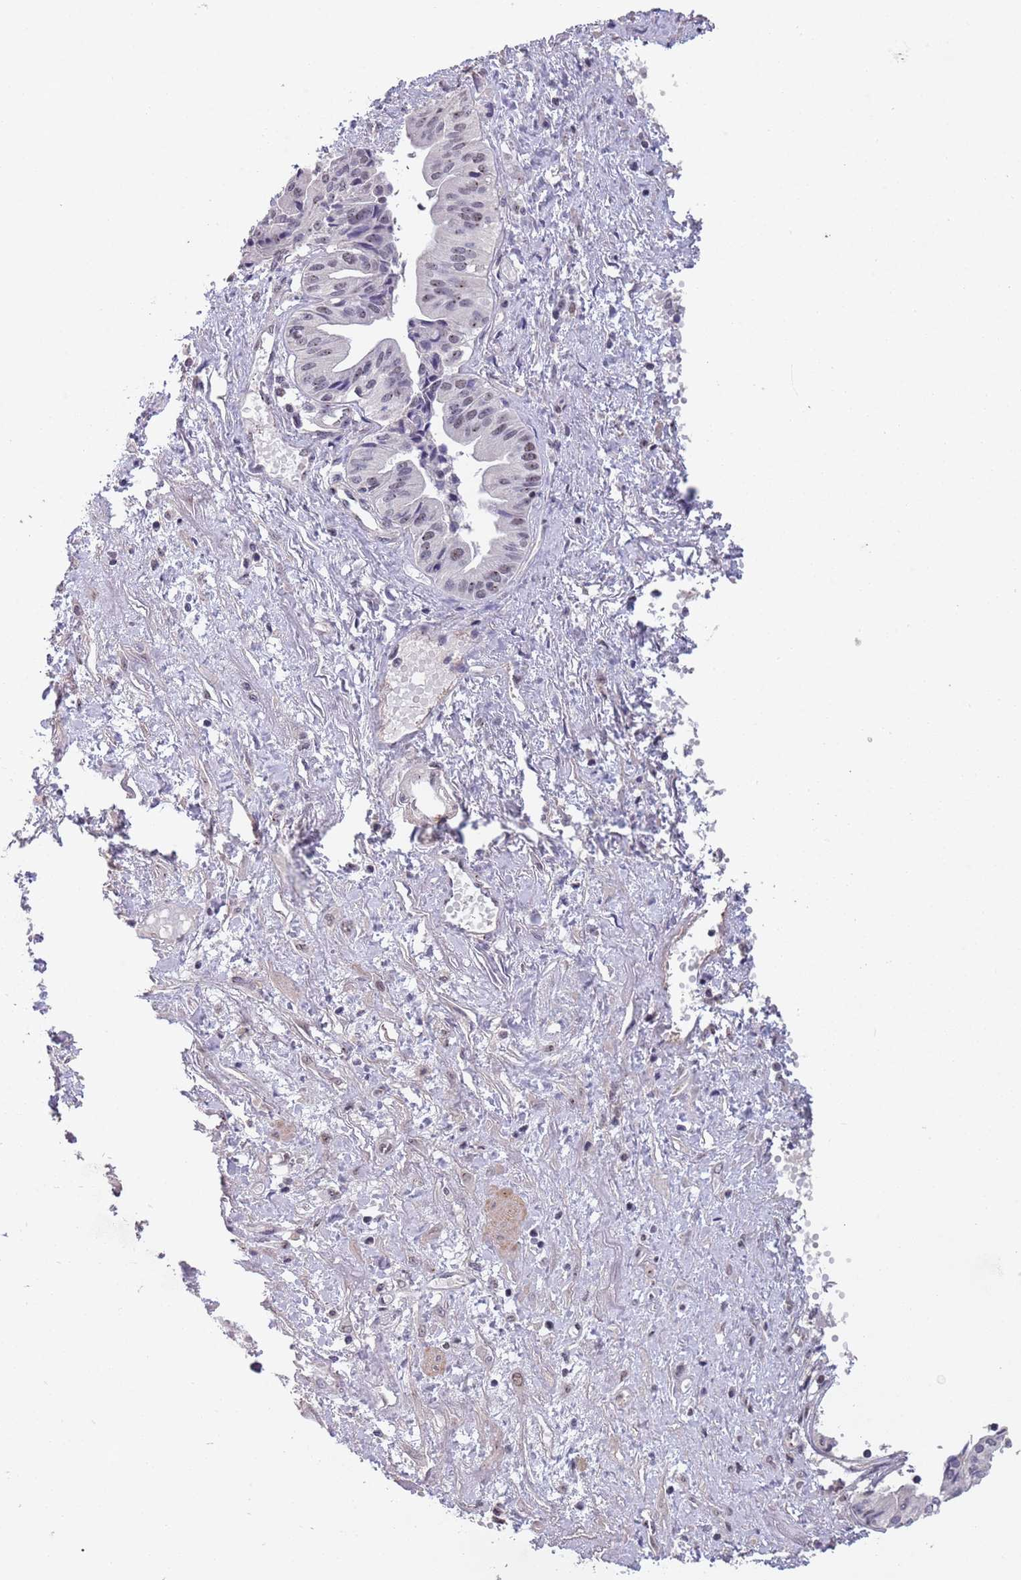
{"staining": {"intensity": "negative", "quantity": "none", "location": "none"}, "tissue": "pancreatic cancer", "cell_type": "Tumor cells", "image_type": "cancer", "snomed": [{"axis": "morphology", "description": "Adenocarcinoma, NOS"}, {"axis": "topography", "description": "Pancreas"}], "caption": "Human pancreatic cancer stained for a protein using immunohistochemistry (IHC) displays no staining in tumor cells.", "gene": "CIZ1", "patient": {"sex": "female", "age": 50}}